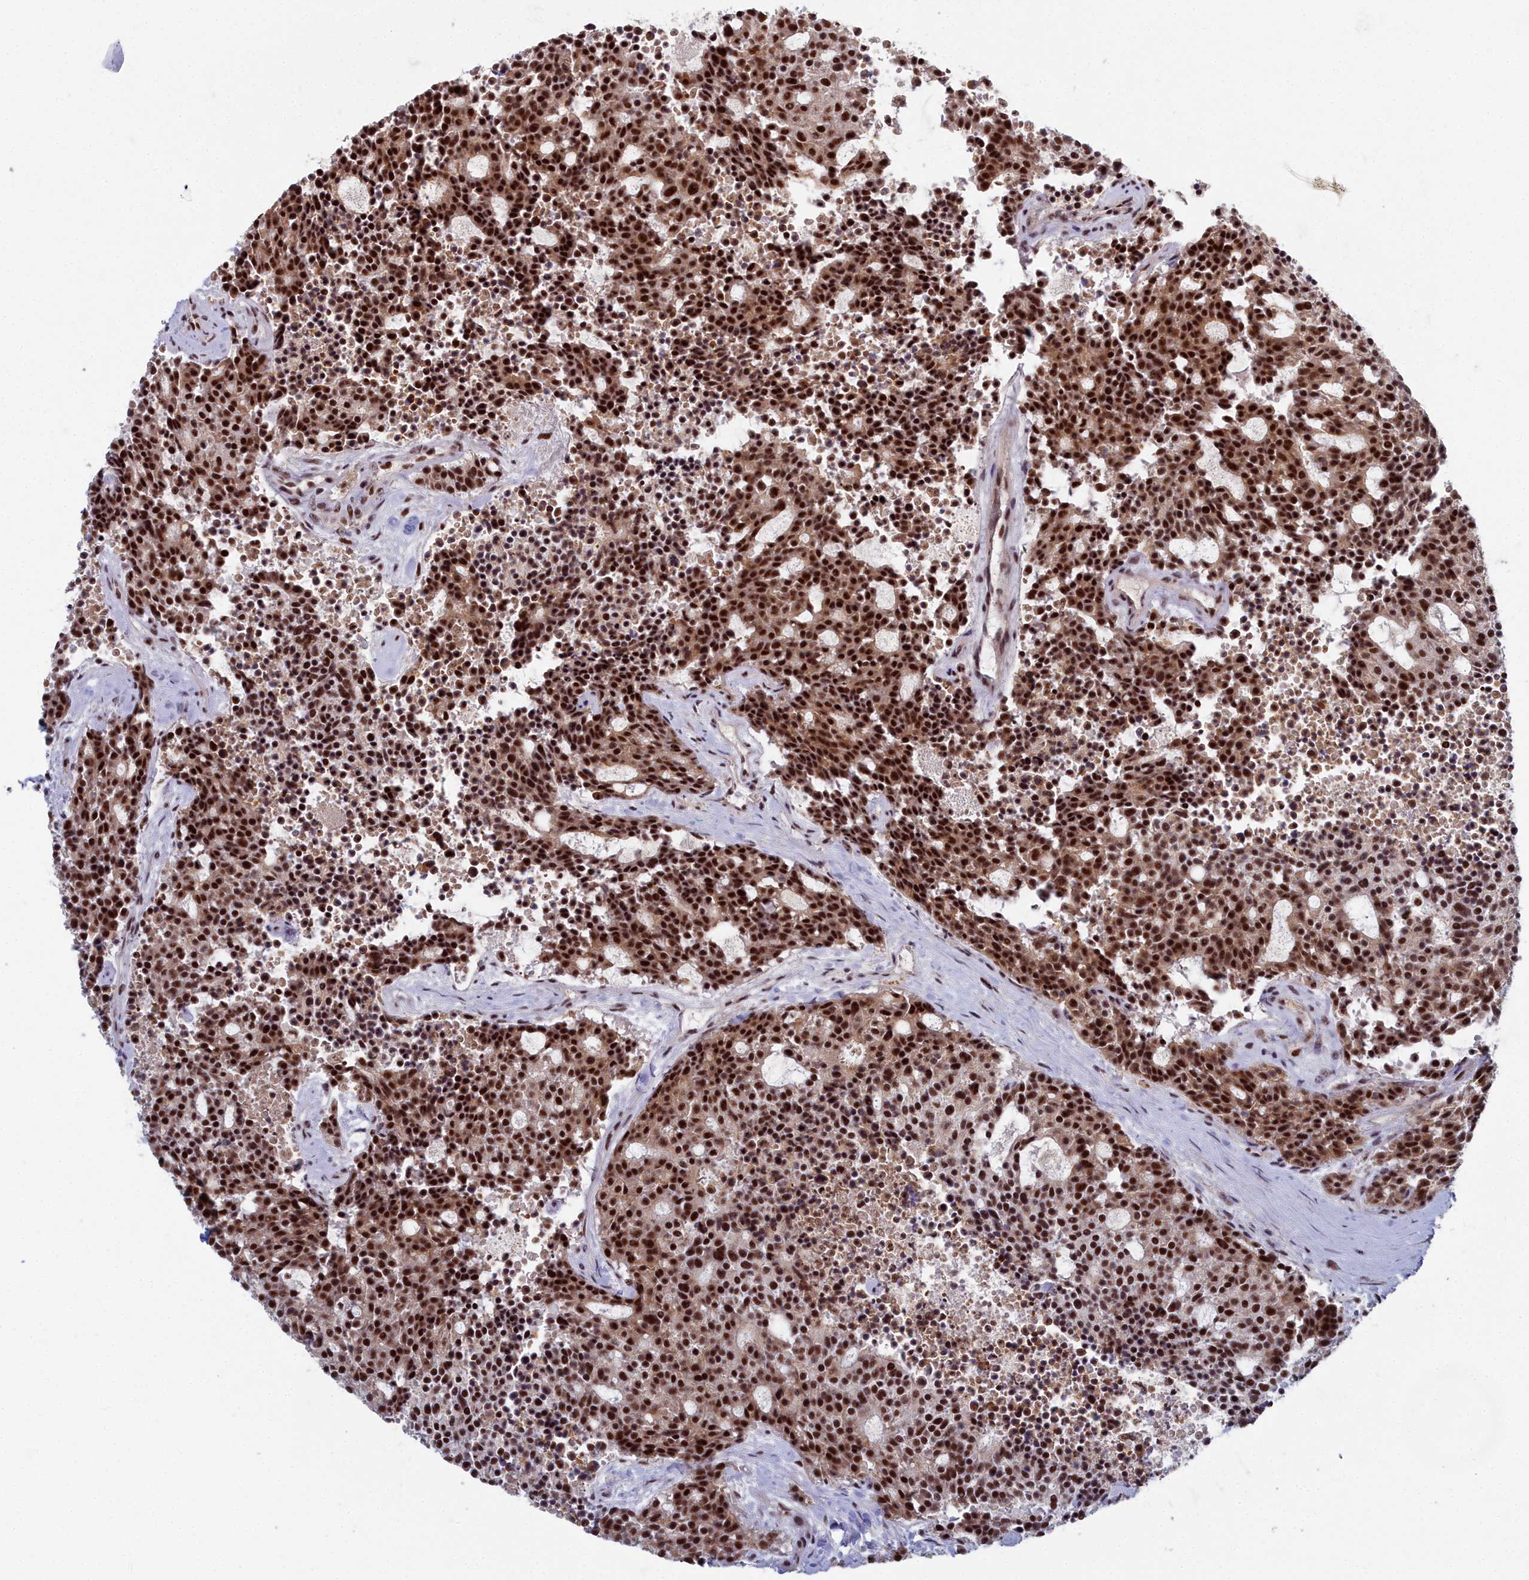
{"staining": {"intensity": "strong", "quantity": ">75%", "location": "nuclear"}, "tissue": "carcinoid", "cell_type": "Tumor cells", "image_type": "cancer", "snomed": [{"axis": "morphology", "description": "Carcinoid, malignant, NOS"}, {"axis": "topography", "description": "Pancreas"}], "caption": "Tumor cells show strong nuclear positivity in approximately >75% of cells in carcinoid.", "gene": "SF3B3", "patient": {"sex": "female", "age": 54}}